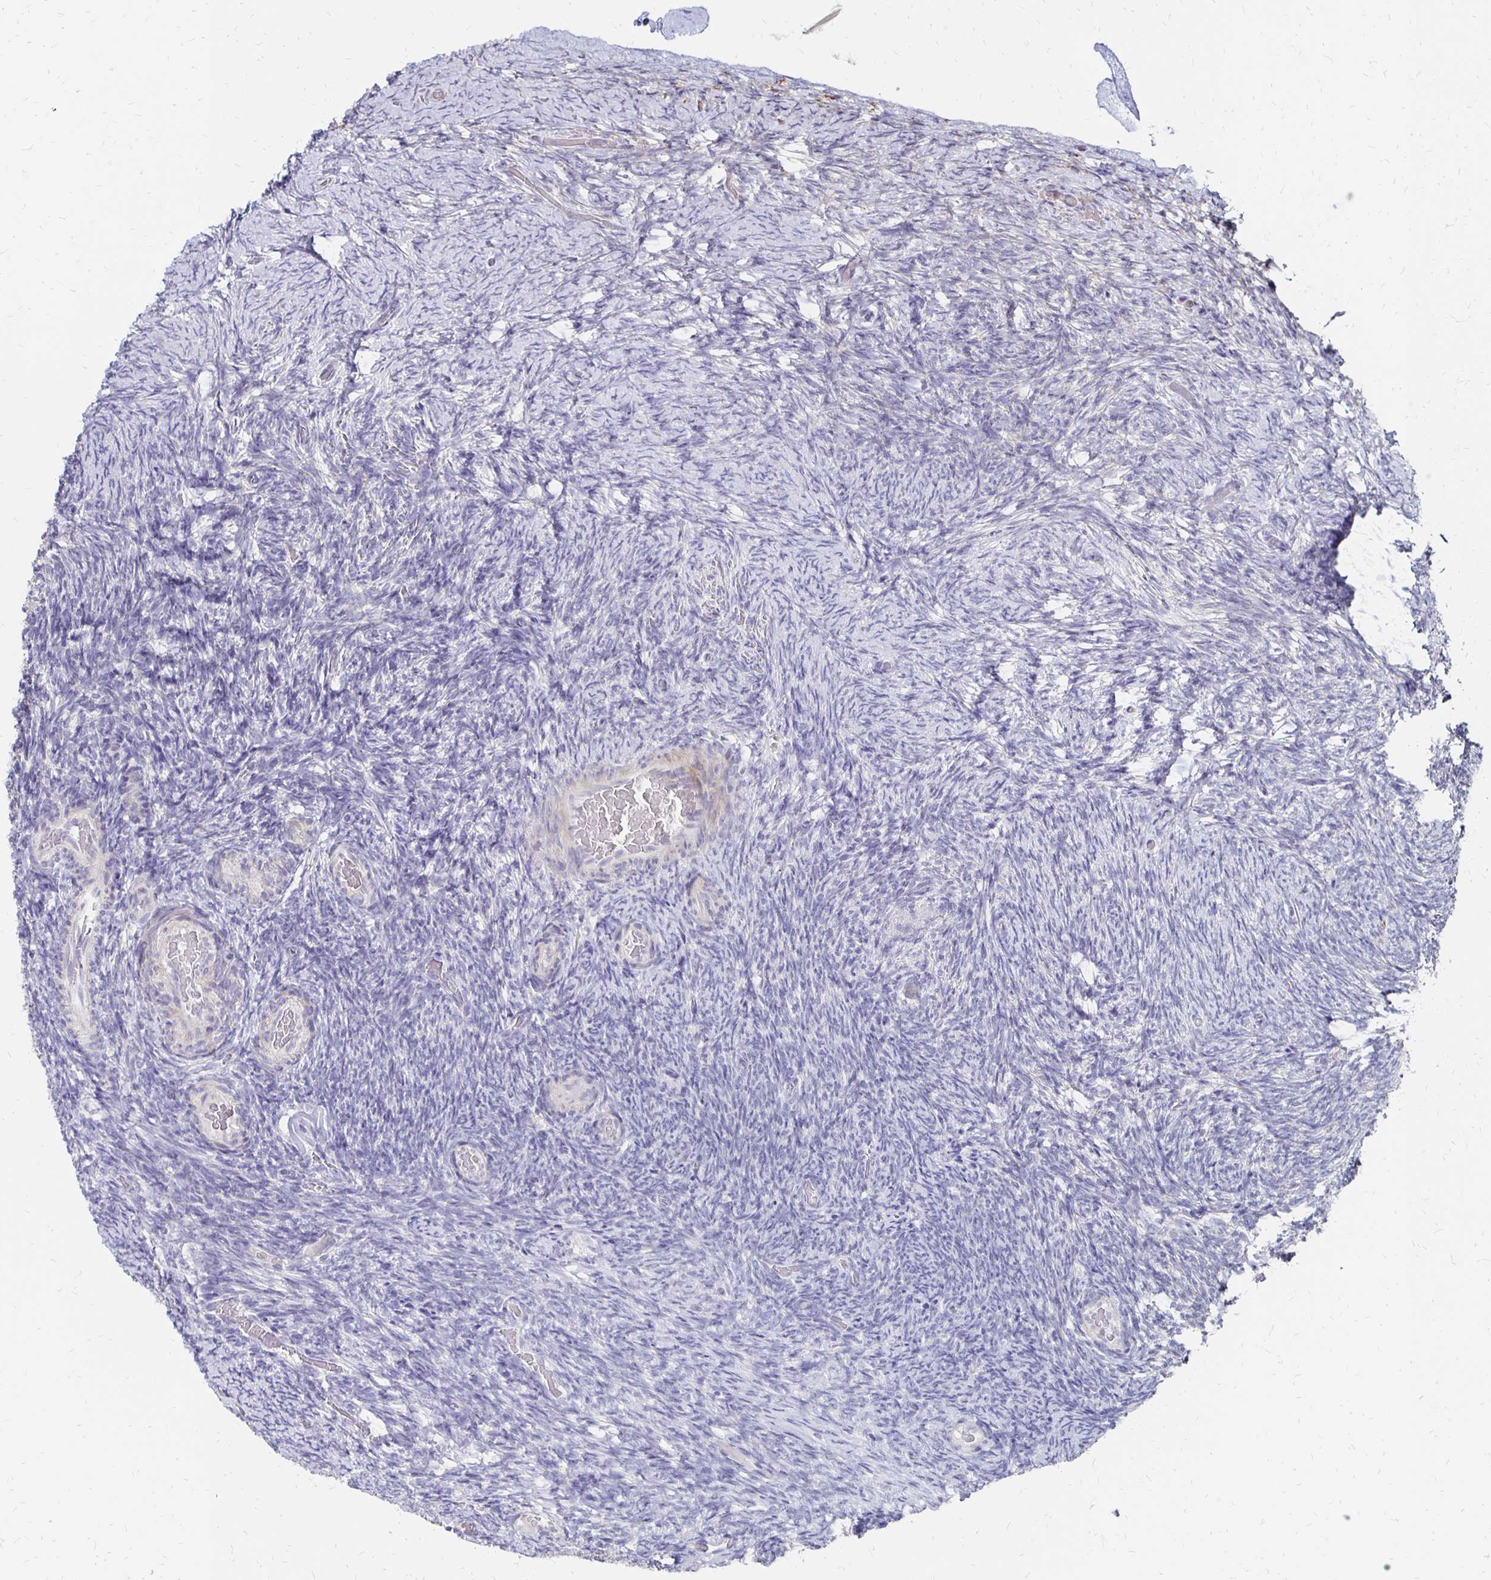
{"staining": {"intensity": "negative", "quantity": "none", "location": "none"}, "tissue": "ovary", "cell_type": "Ovarian stroma cells", "image_type": "normal", "snomed": [{"axis": "morphology", "description": "Normal tissue, NOS"}, {"axis": "topography", "description": "Ovary"}], "caption": "Benign ovary was stained to show a protein in brown. There is no significant positivity in ovarian stroma cells. The staining is performed using DAB brown chromogen with nuclei counter-stained in using hematoxylin.", "gene": "ATOSB", "patient": {"sex": "female", "age": 34}}